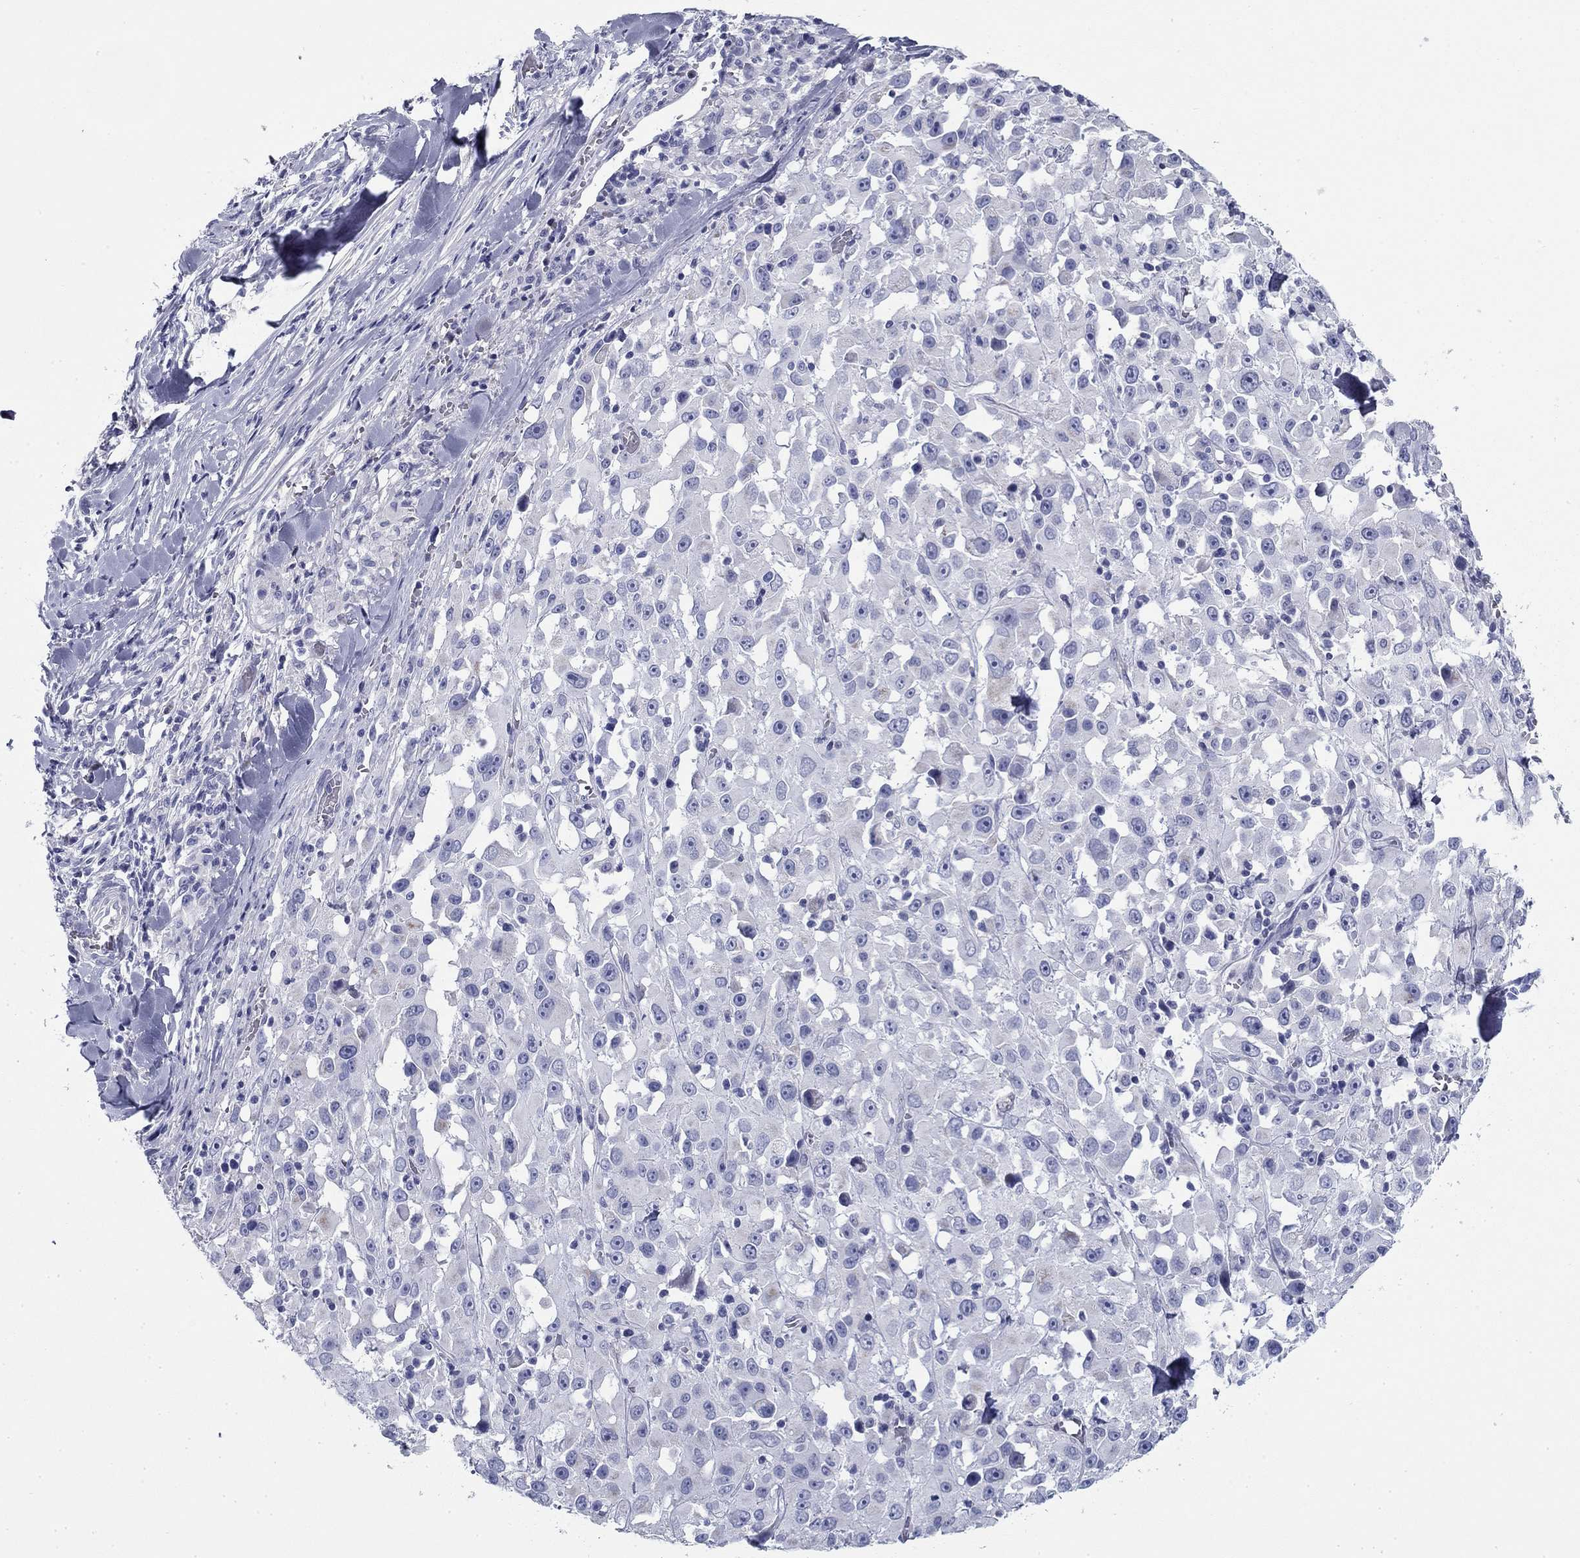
{"staining": {"intensity": "negative", "quantity": "none", "location": "none"}, "tissue": "melanoma", "cell_type": "Tumor cells", "image_type": "cancer", "snomed": [{"axis": "morphology", "description": "Malignant melanoma, Metastatic site"}, {"axis": "topography", "description": "Lymph node"}], "caption": "The micrograph exhibits no staining of tumor cells in melanoma.", "gene": "ZP2", "patient": {"sex": "male", "age": 50}}